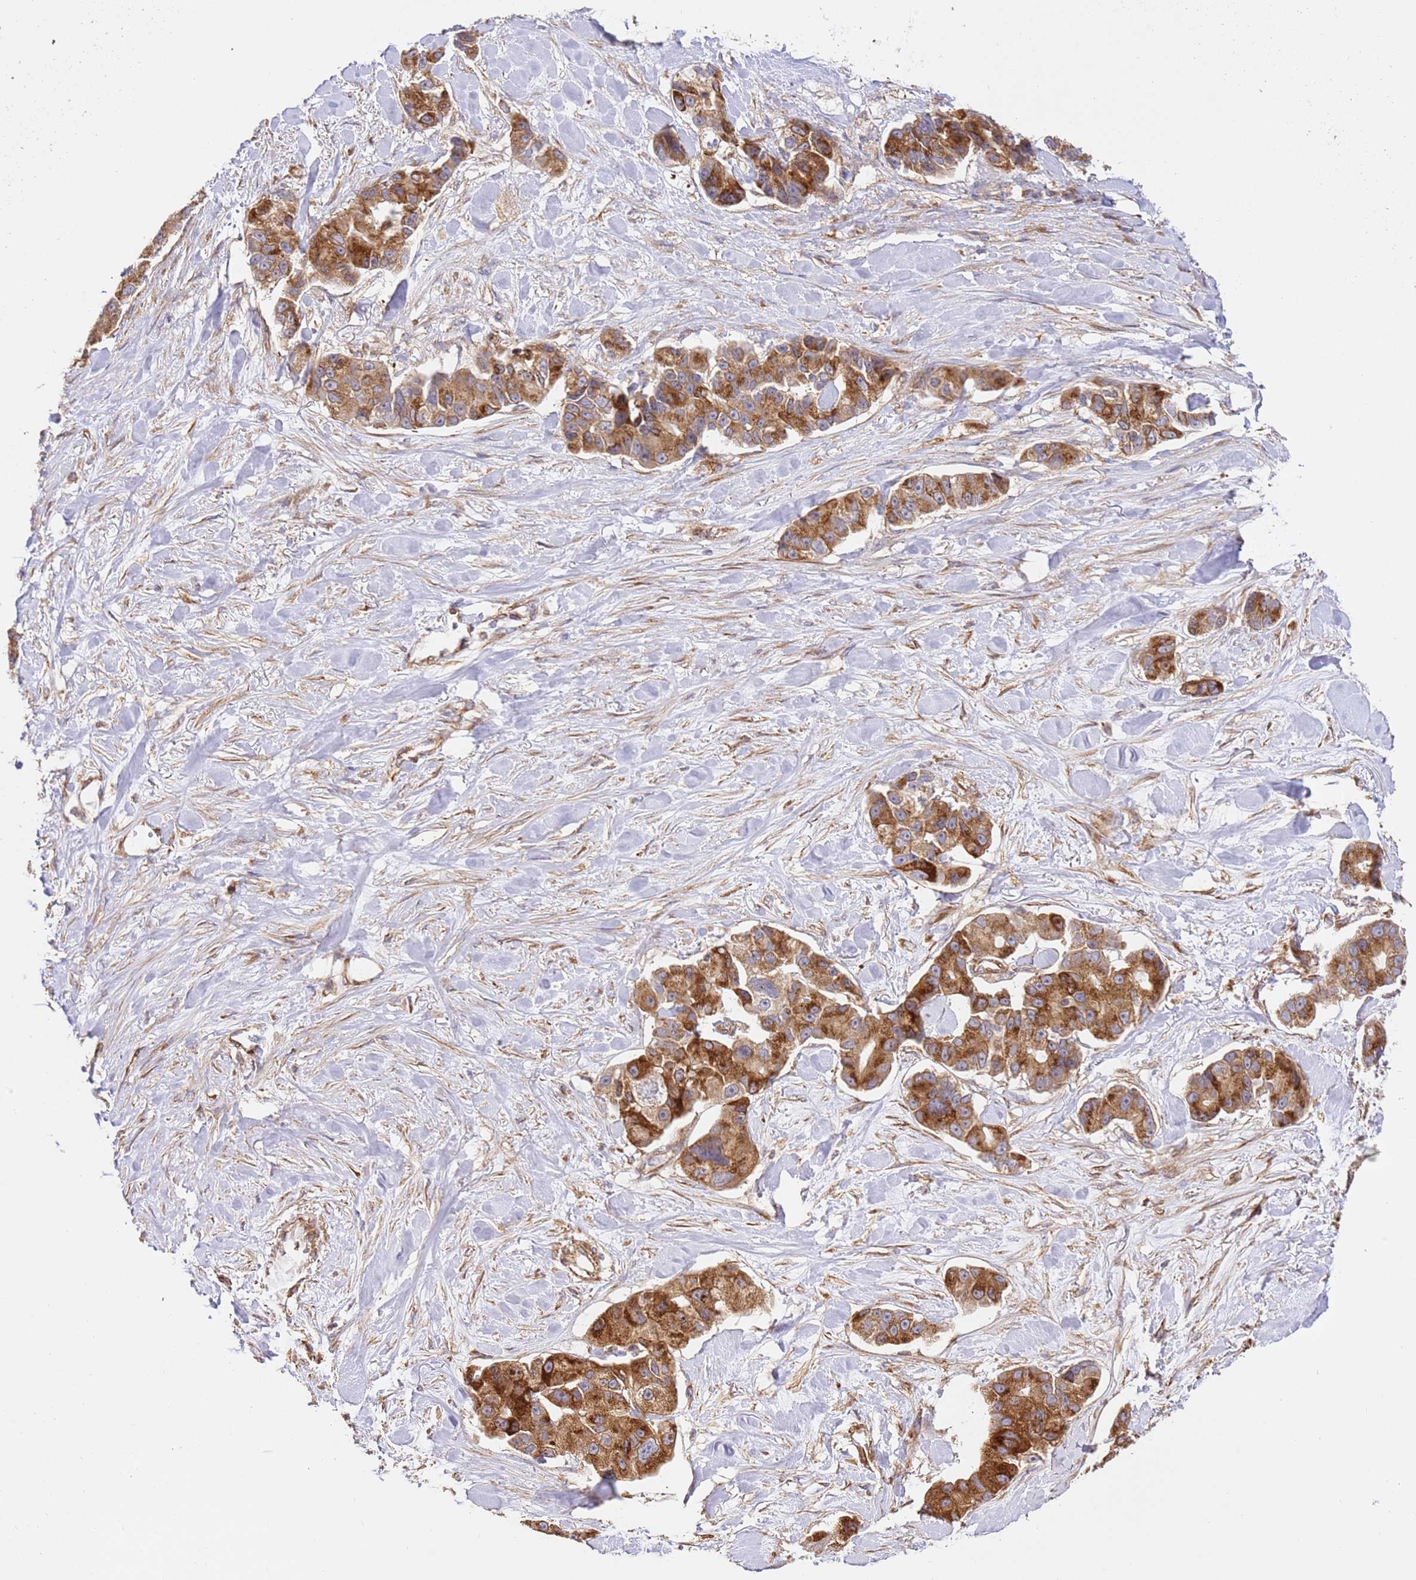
{"staining": {"intensity": "strong", "quantity": ">75%", "location": "cytoplasmic/membranous"}, "tissue": "lung cancer", "cell_type": "Tumor cells", "image_type": "cancer", "snomed": [{"axis": "morphology", "description": "Adenocarcinoma, NOS"}, {"axis": "topography", "description": "Lung"}], "caption": "A high amount of strong cytoplasmic/membranous expression is appreciated in approximately >75% of tumor cells in lung adenocarcinoma tissue.", "gene": "ZBTB39", "patient": {"sex": "female", "age": 54}}